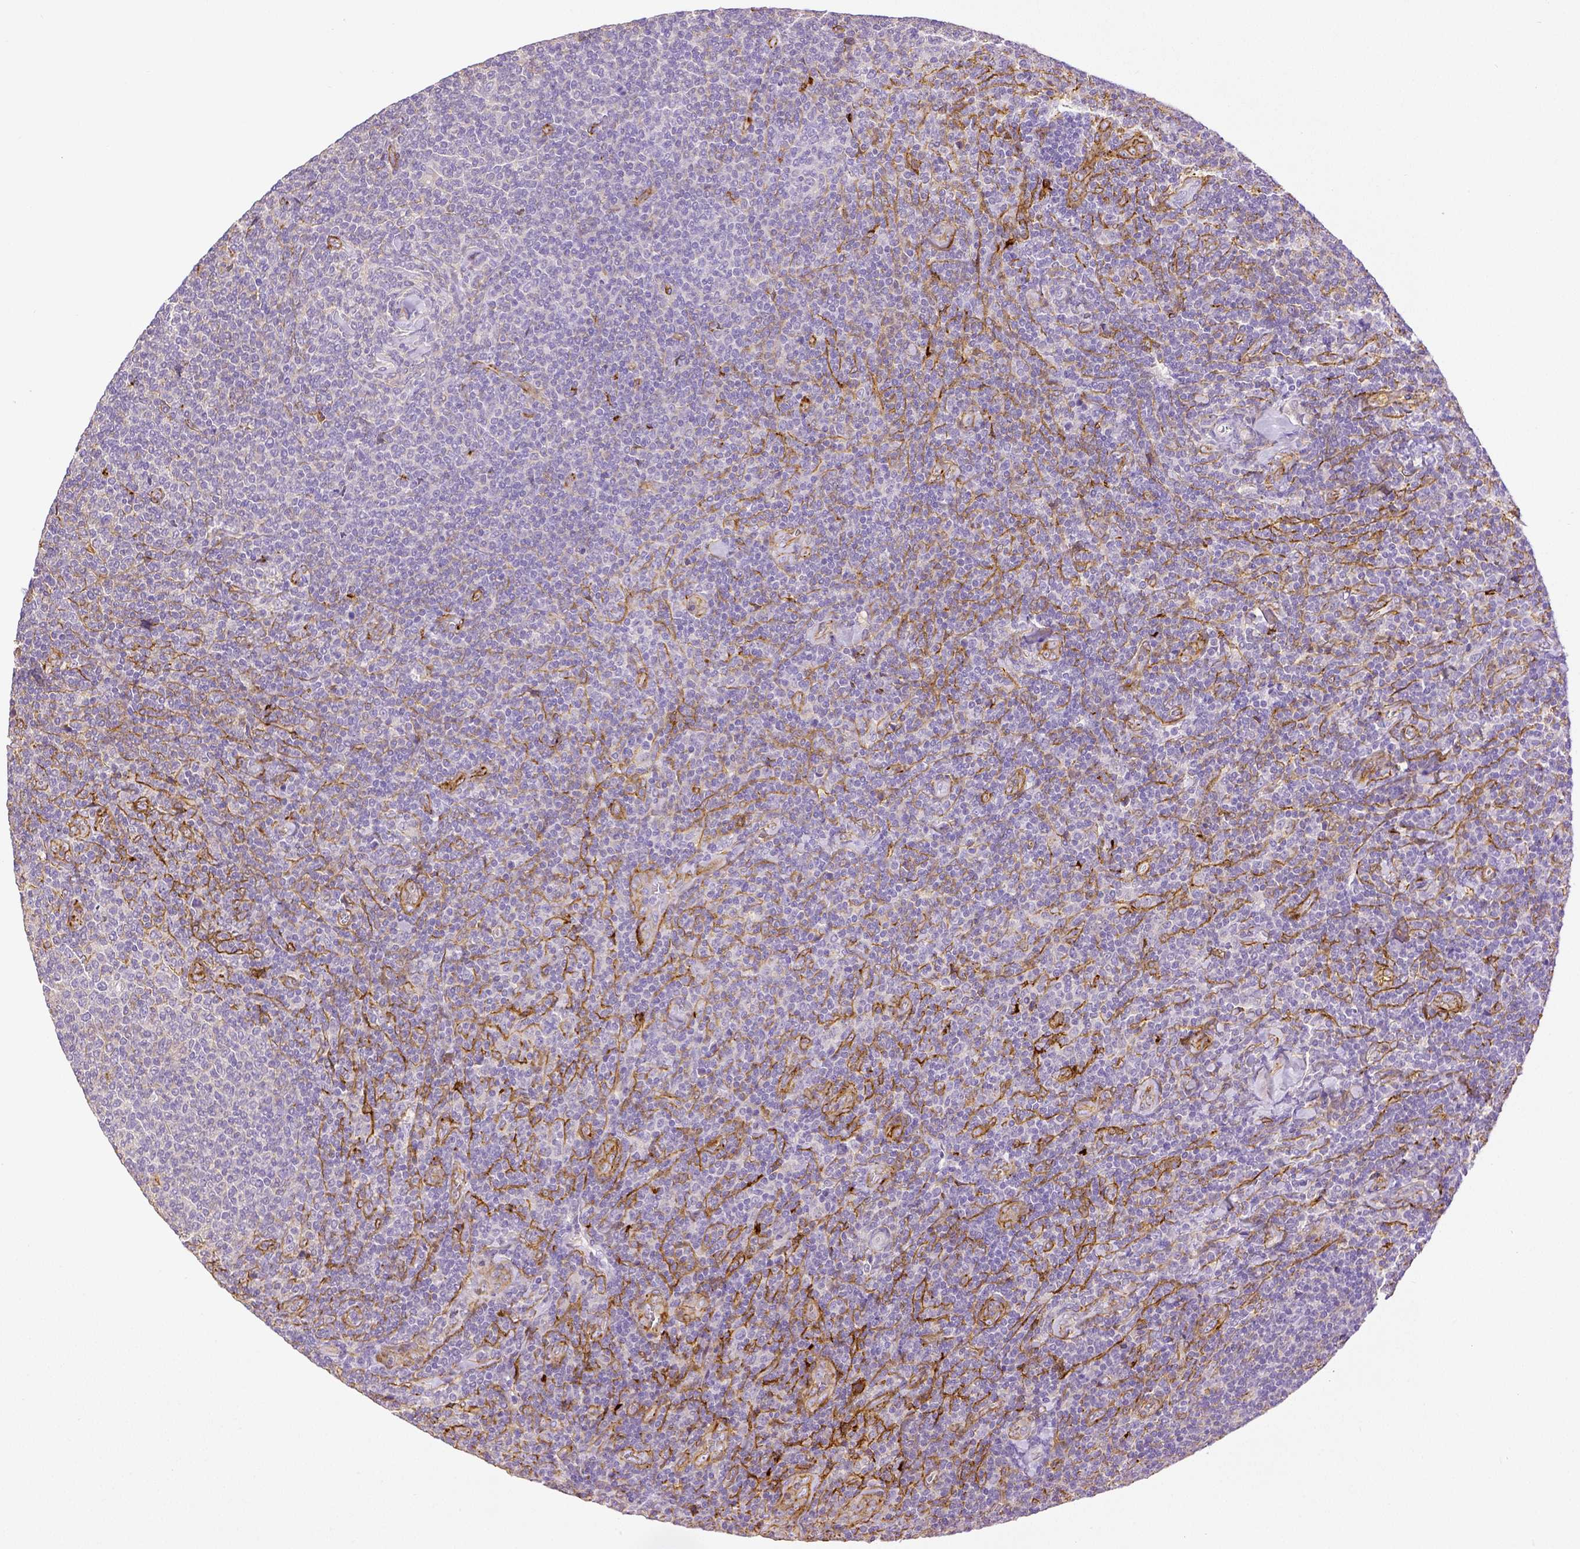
{"staining": {"intensity": "negative", "quantity": "none", "location": "none"}, "tissue": "lymphoma", "cell_type": "Tumor cells", "image_type": "cancer", "snomed": [{"axis": "morphology", "description": "Malignant lymphoma, non-Hodgkin's type, Low grade"}, {"axis": "topography", "description": "Lymph node"}], "caption": "This is a photomicrograph of immunohistochemistry staining of lymphoma, which shows no expression in tumor cells.", "gene": "THY1", "patient": {"sex": "male", "age": 52}}